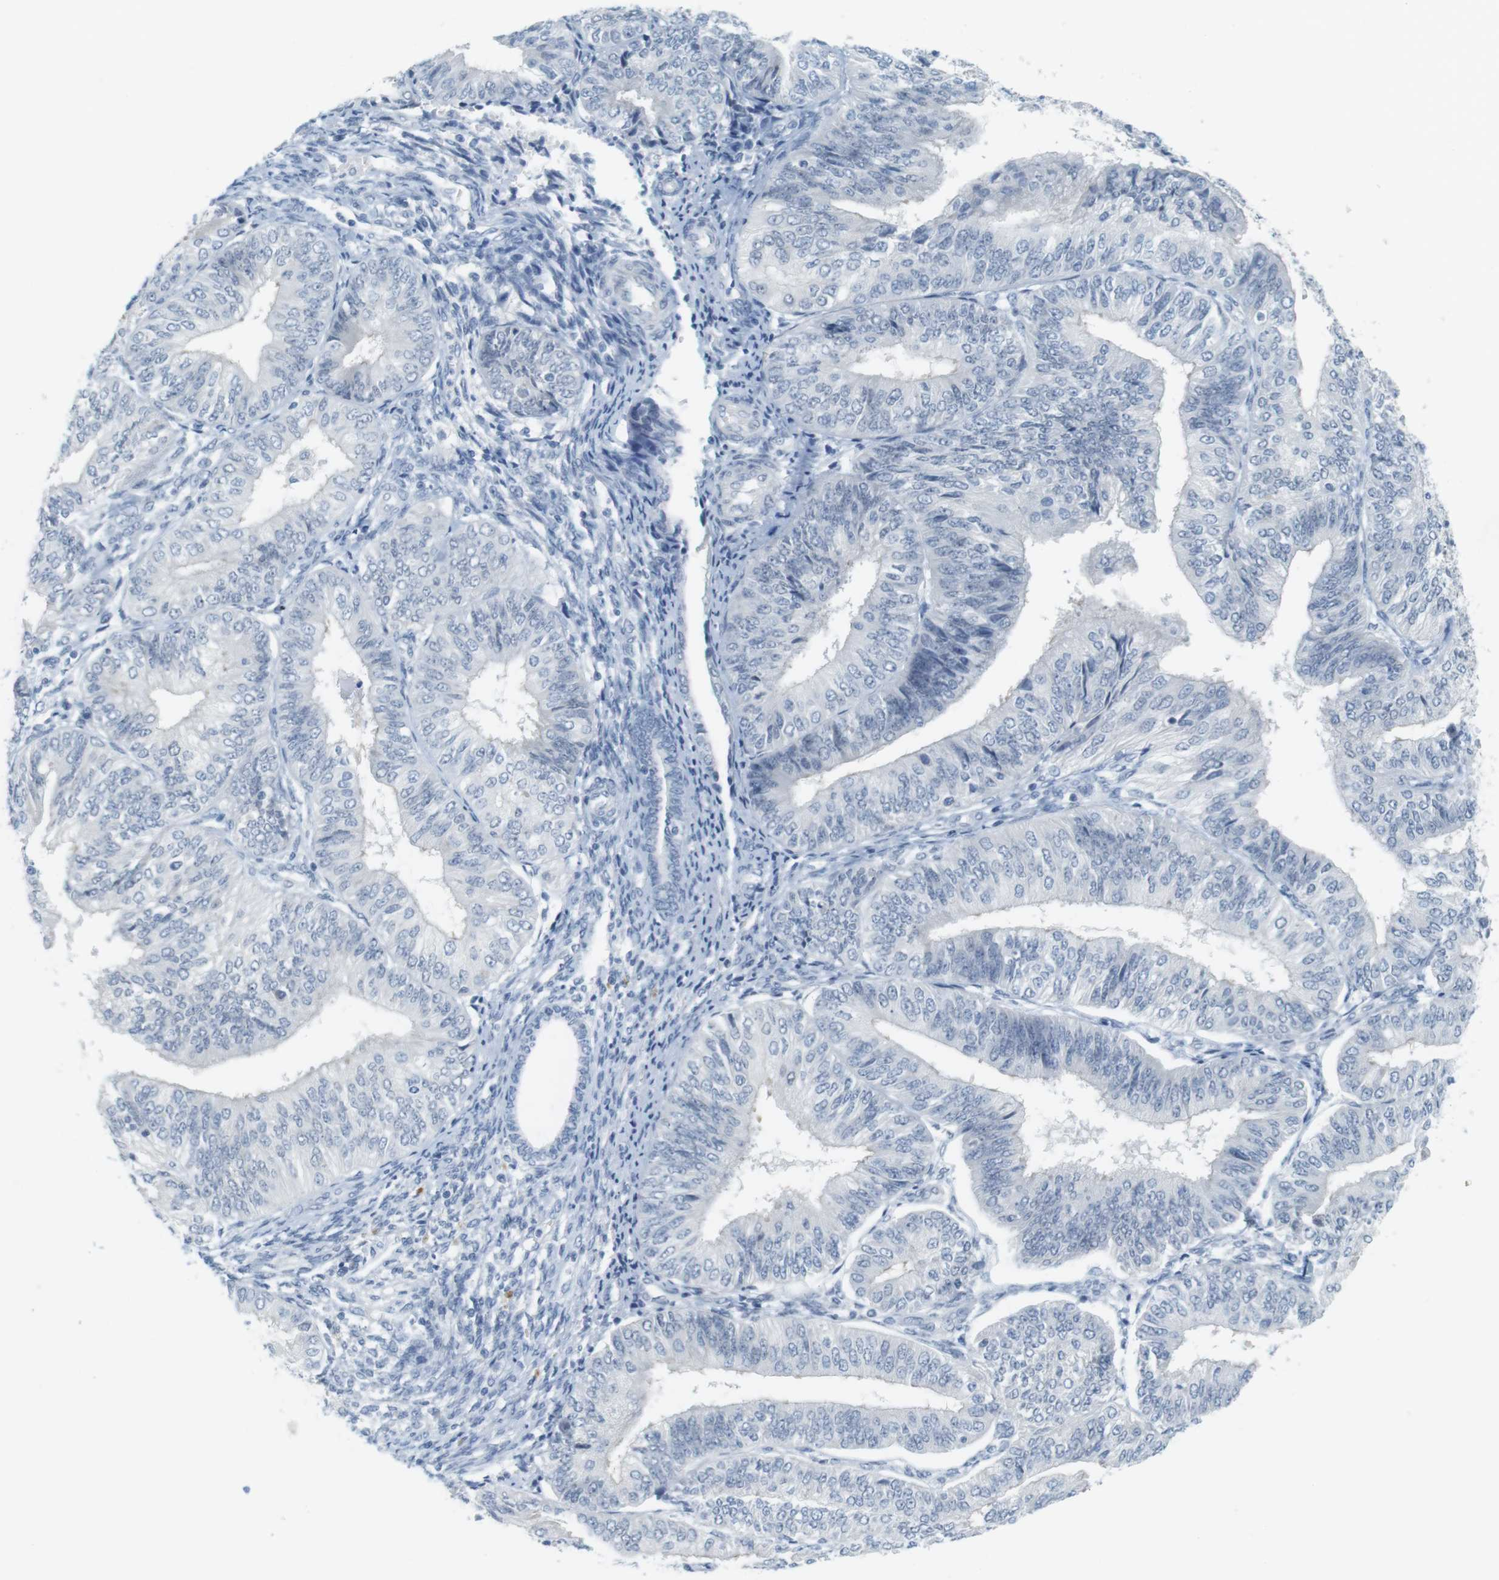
{"staining": {"intensity": "negative", "quantity": "none", "location": "none"}, "tissue": "endometrial cancer", "cell_type": "Tumor cells", "image_type": "cancer", "snomed": [{"axis": "morphology", "description": "Adenocarcinoma, NOS"}, {"axis": "topography", "description": "Endometrium"}], "caption": "High power microscopy photomicrograph of an immunohistochemistry image of endometrial cancer, revealing no significant positivity in tumor cells.", "gene": "CREB3L2", "patient": {"sex": "female", "age": 58}}